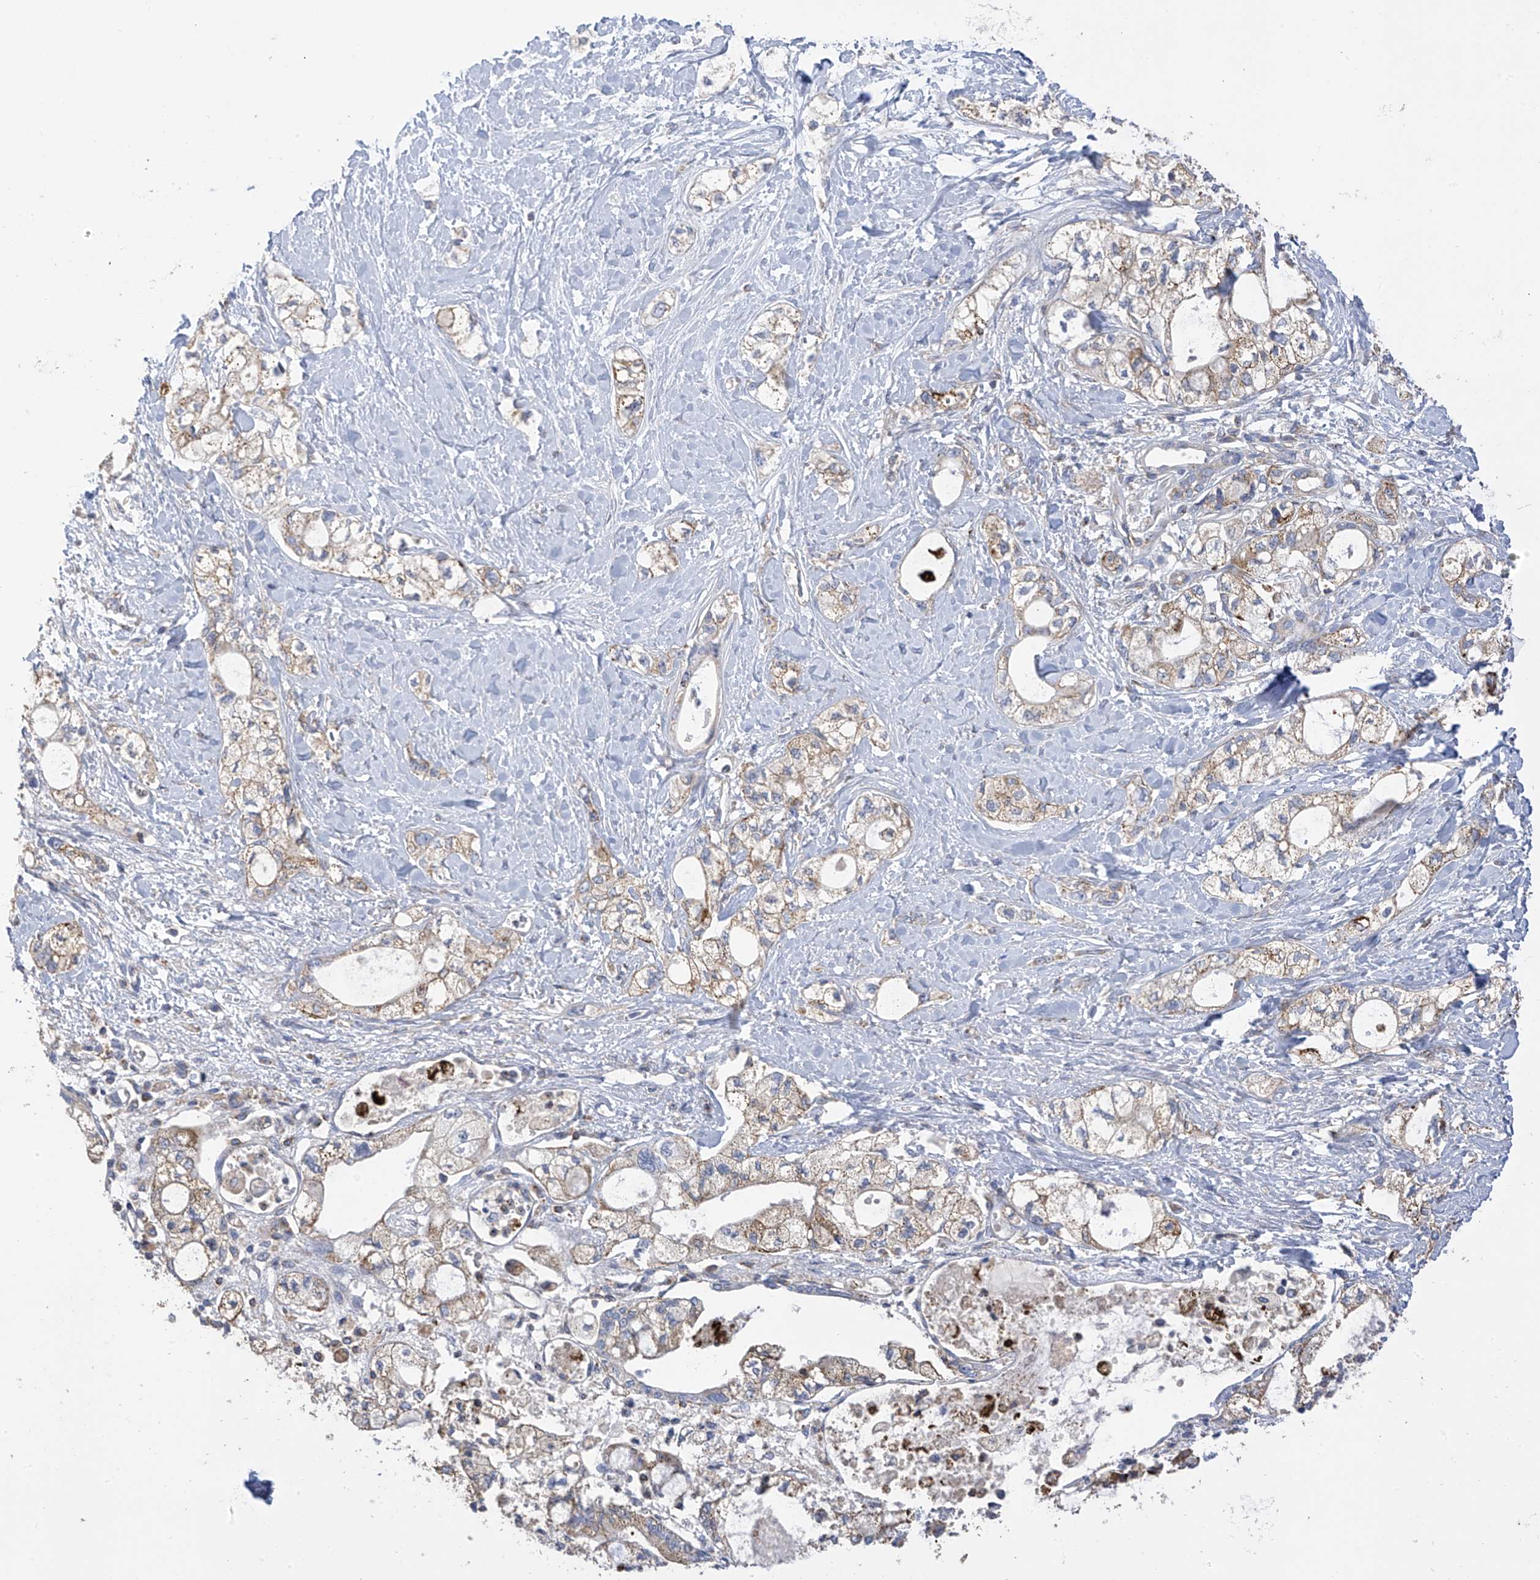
{"staining": {"intensity": "weak", "quantity": "25%-75%", "location": "cytoplasmic/membranous"}, "tissue": "pancreatic cancer", "cell_type": "Tumor cells", "image_type": "cancer", "snomed": [{"axis": "morphology", "description": "Adenocarcinoma, NOS"}, {"axis": "topography", "description": "Pancreas"}], "caption": "The photomicrograph shows immunohistochemical staining of pancreatic cancer (adenocarcinoma). There is weak cytoplasmic/membranous staining is identified in approximately 25%-75% of tumor cells.", "gene": "ITM2B", "patient": {"sex": "male", "age": 70}}